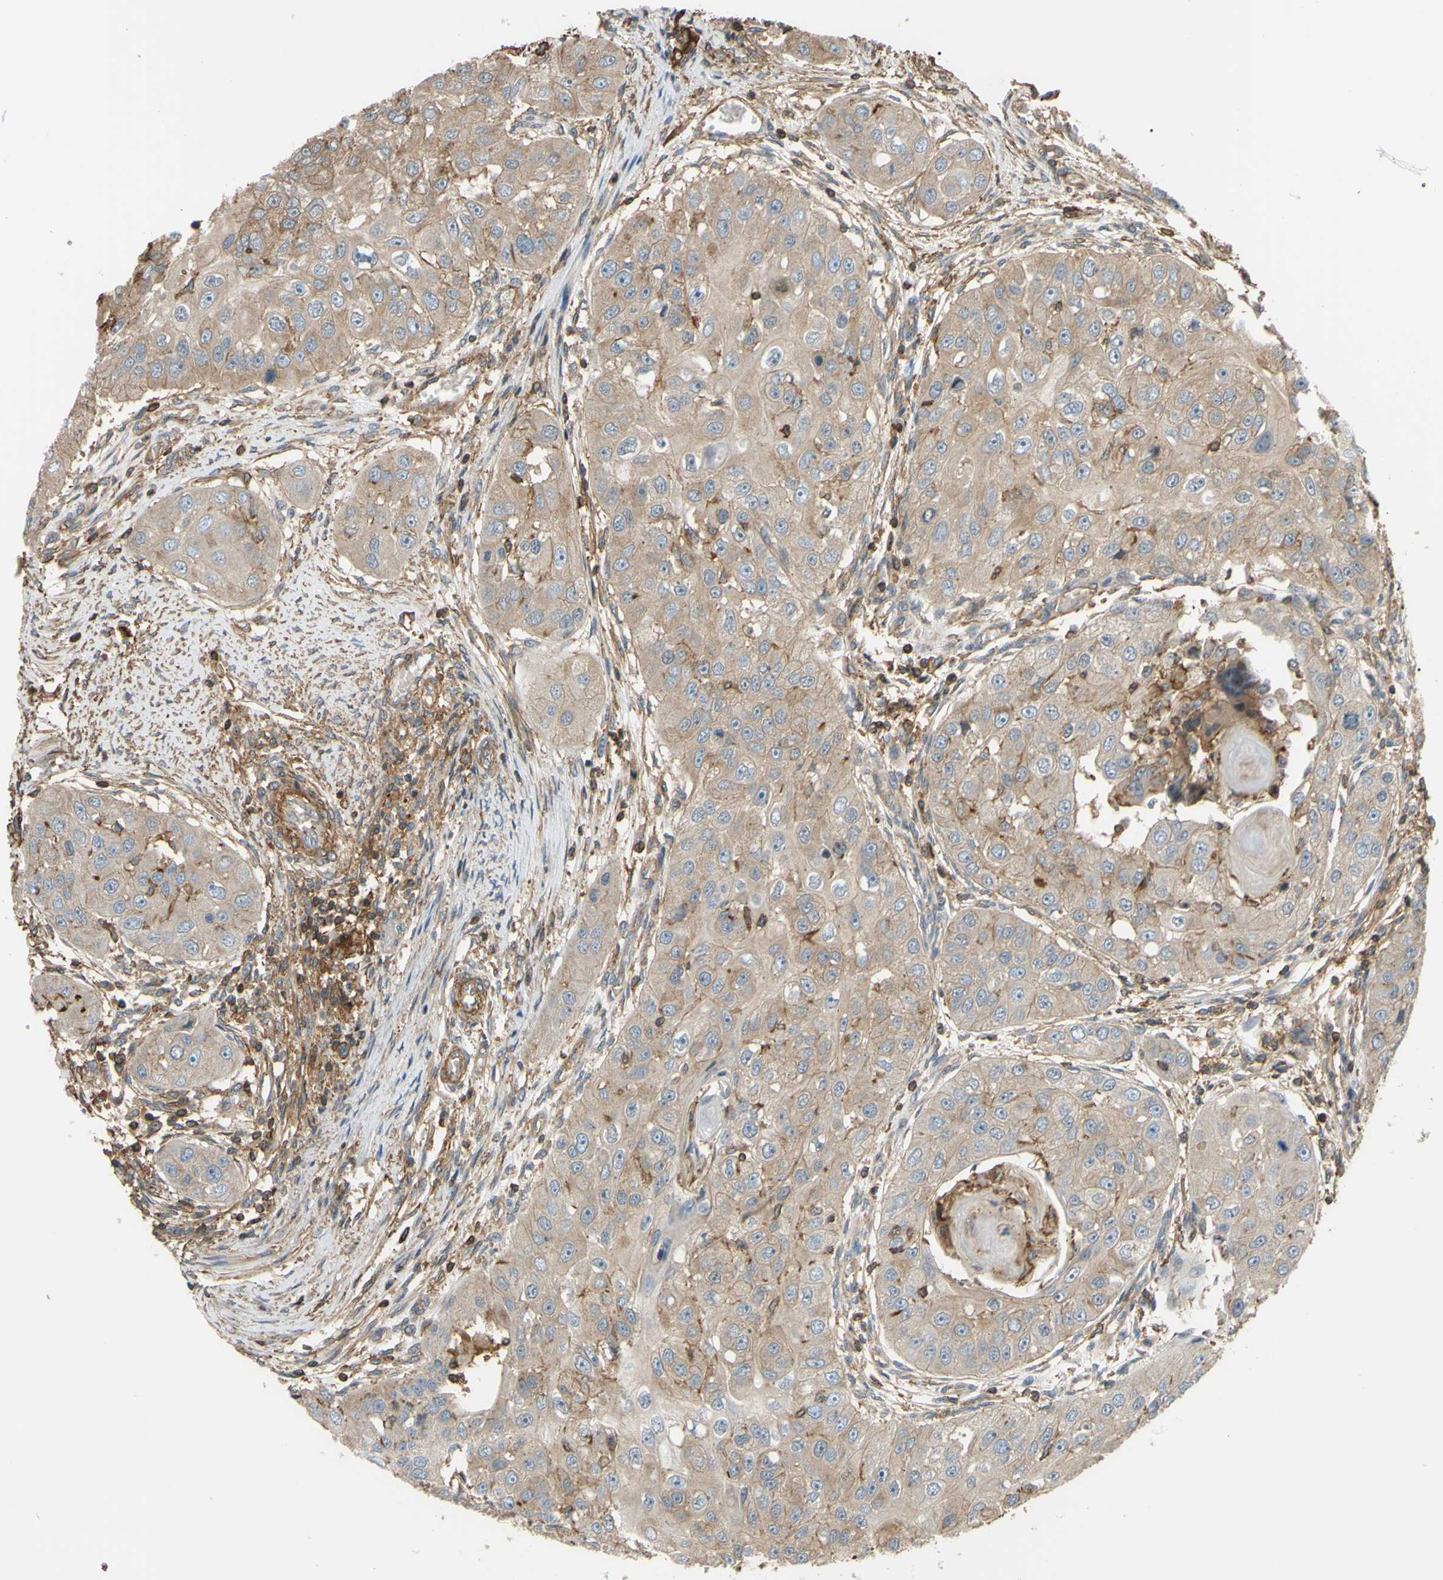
{"staining": {"intensity": "weak", "quantity": ">75%", "location": "cytoplasmic/membranous"}, "tissue": "head and neck cancer", "cell_type": "Tumor cells", "image_type": "cancer", "snomed": [{"axis": "morphology", "description": "Normal tissue, NOS"}, {"axis": "morphology", "description": "Squamous cell carcinoma, NOS"}, {"axis": "topography", "description": "Skeletal muscle"}, {"axis": "topography", "description": "Head-Neck"}], "caption": "Weak cytoplasmic/membranous protein expression is identified in about >75% of tumor cells in head and neck squamous cell carcinoma.", "gene": "ADD3", "patient": {"sex": "male", "age": 51}}